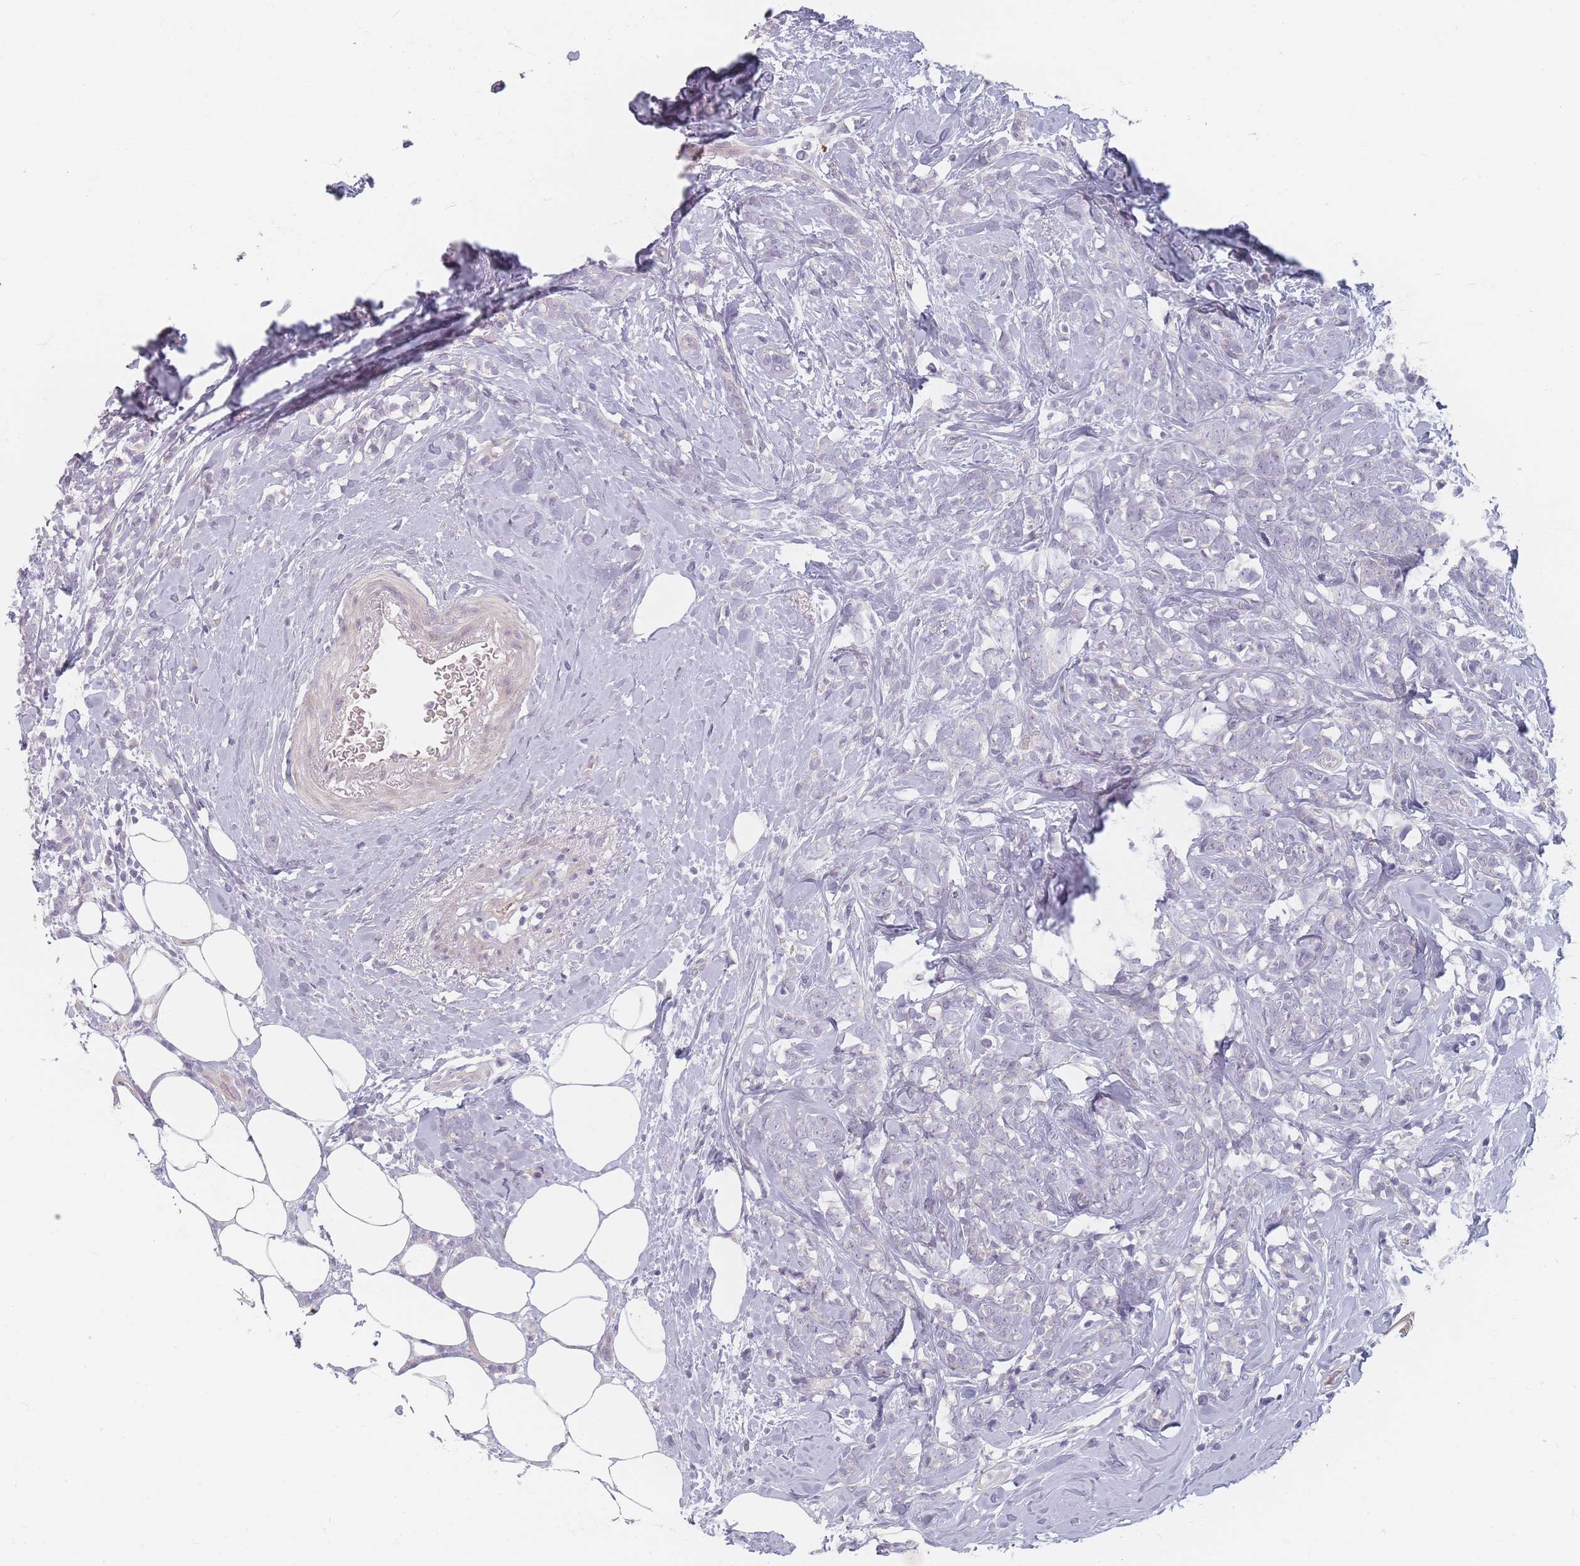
{"staining": {"intensity": "negative", "quantity": "none", "location": "none"}, "tissue": "breast cancer", "cell_type": "Tumor cells", "image_type": "cancer", "snomed": [{"axis": "morphology", "description": "Lobular carcinoma"}, {"axis": "topography", "description": "Breast"}], "caption": "DAB (3,3'-diaminobenzidine) immunohistochemical staining of human breast cancer (lobular carcinoma) shows no significant positivity in tumor cells. (DAB immunohistochemistry (IHC) visualized using brightfield microscopy, high magnification).", "gene": "TMOD1", "patient": {"sex": "female", "age": 58}}